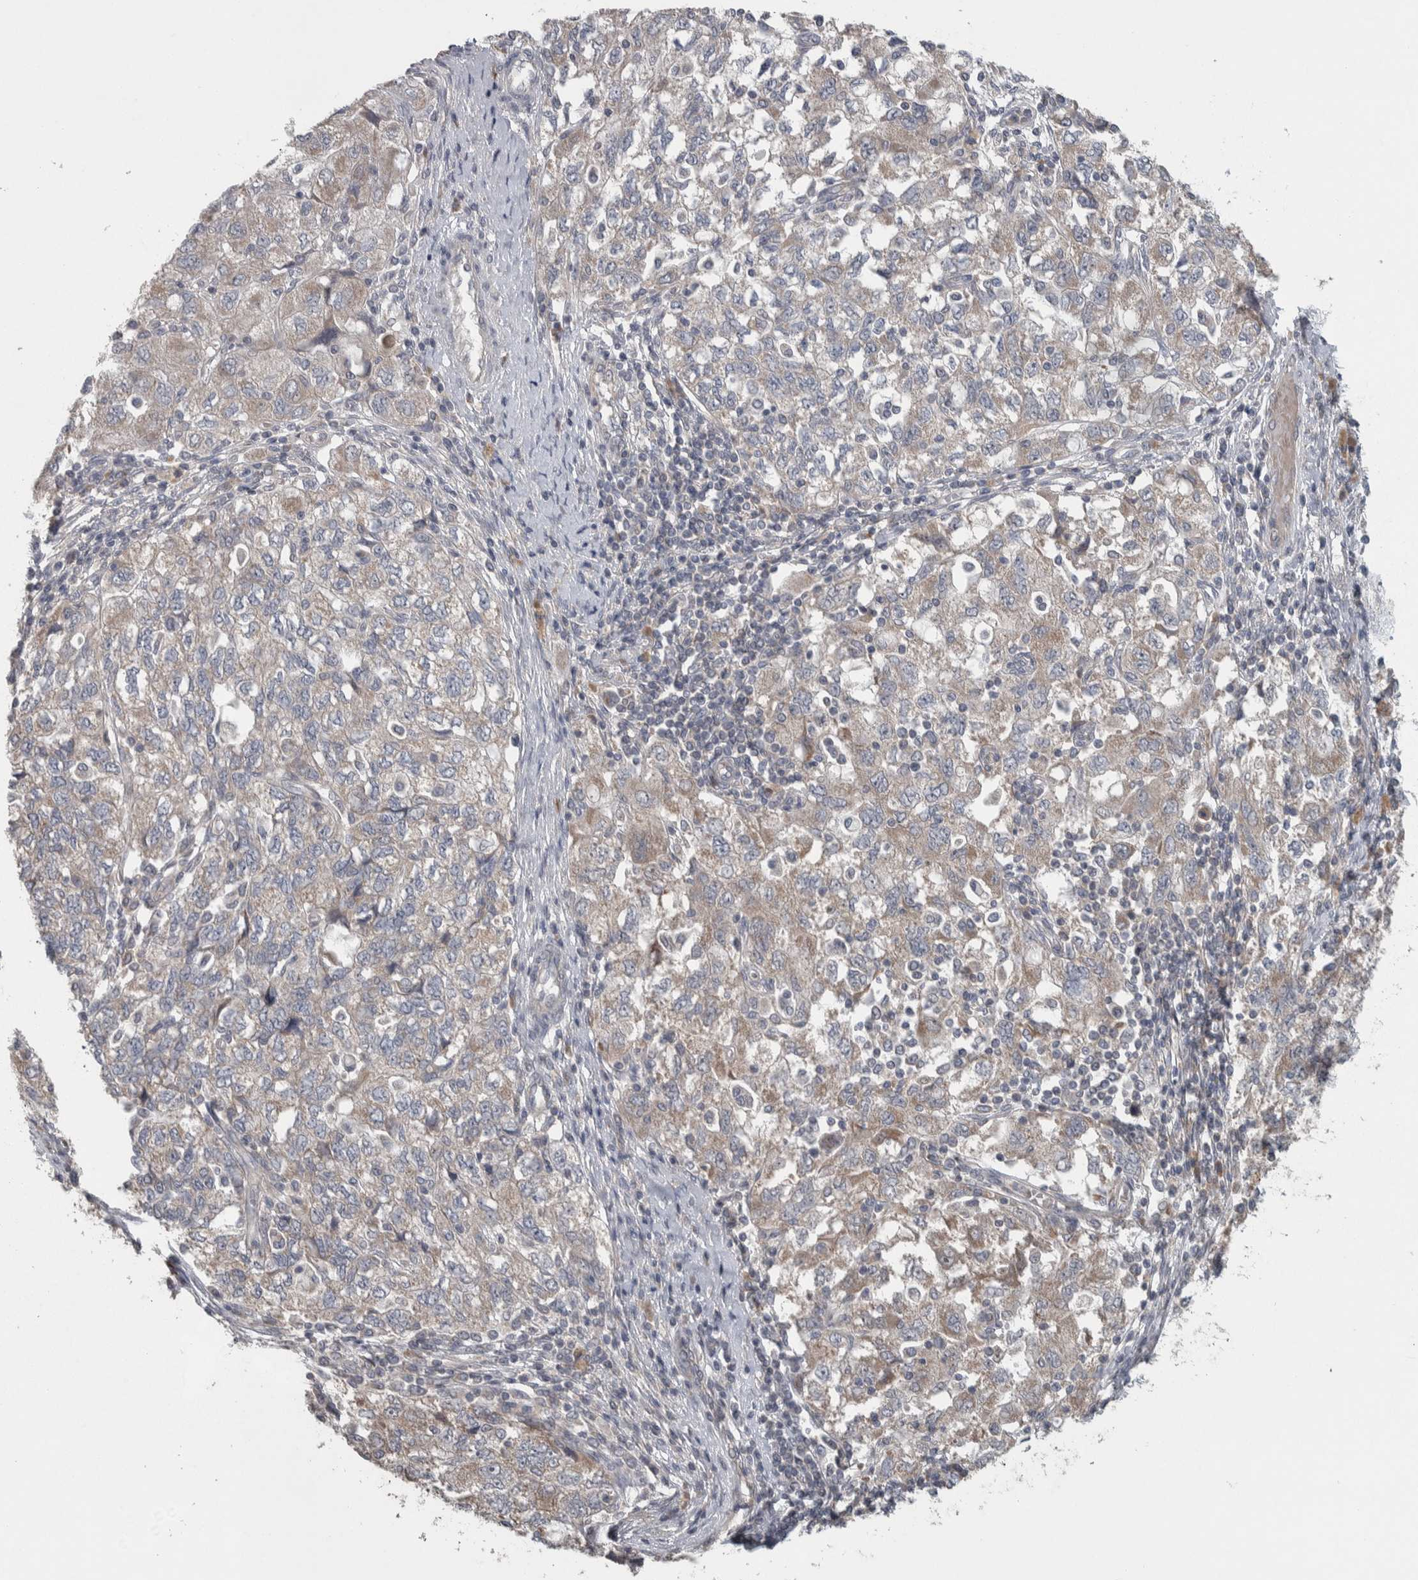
{"staining": {"intensity": "weak", "quantity": "25%-75%", "location": "cytoplasmic/membranous"}, "tissue": "ovarian cancer", "cell_type": "Tumor cells", "image_type": "cancer", "snomed": [{"axis": "morphology", "description": "Carcinoma, NOS"}, {"axis": "morphology", "description": "Cystadenocarcinoma, serous, NOS"}, {"axis": "topography", "description": "Ovary"}], "caption": "IHC photomicrograph of neoplastic tissue: carcinoma (ovarian) stained using immunohistochemistry exhibits low levels of weak protein expression localized specifically in the cytoplasmic/membranous of tumor cells, appearing as a cytoplasmic/membranous brown color.", "gene": "SRP68", "patient": {"sex": "female", "age": 69}}